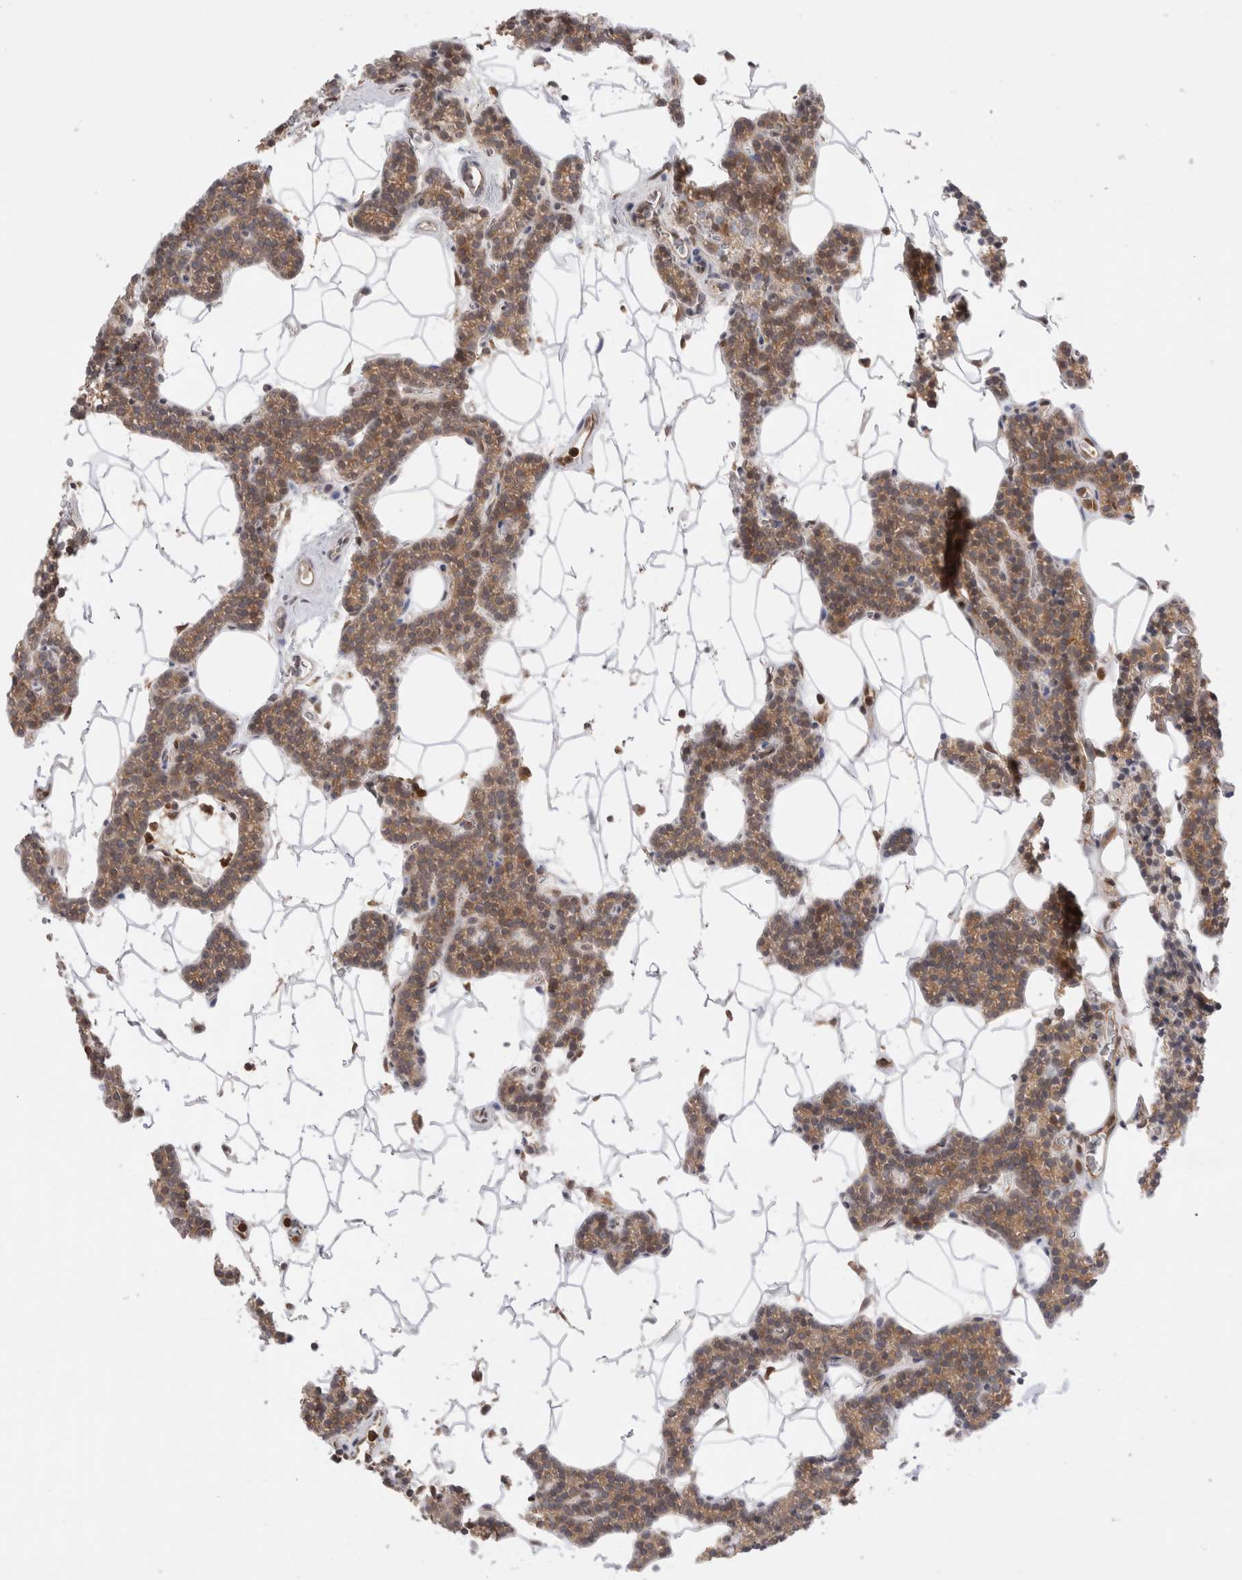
{"staining": {"intensity": "moderate", "quantity": "25%-75%", "location": "cytoplasmic/membranous"}, "tissue": "parathyroid gland", "cell_type": "Glandular cells", "image_type": "normal", "snomed": [{"axis": "morphology", "description": "Normal tissue, NOS"}, {"axis": "topography", "description": "Parathyroid gland"}], "caption": "Approximately 25%-75% of glandular cells in unremarkable parathyroid gland show moderate cytoplasmic/membranous protein expression as visualized by brown immunohistochemical staining.", "gene": "NFKB1", "patient": {"sex": "male", "age": 42}}